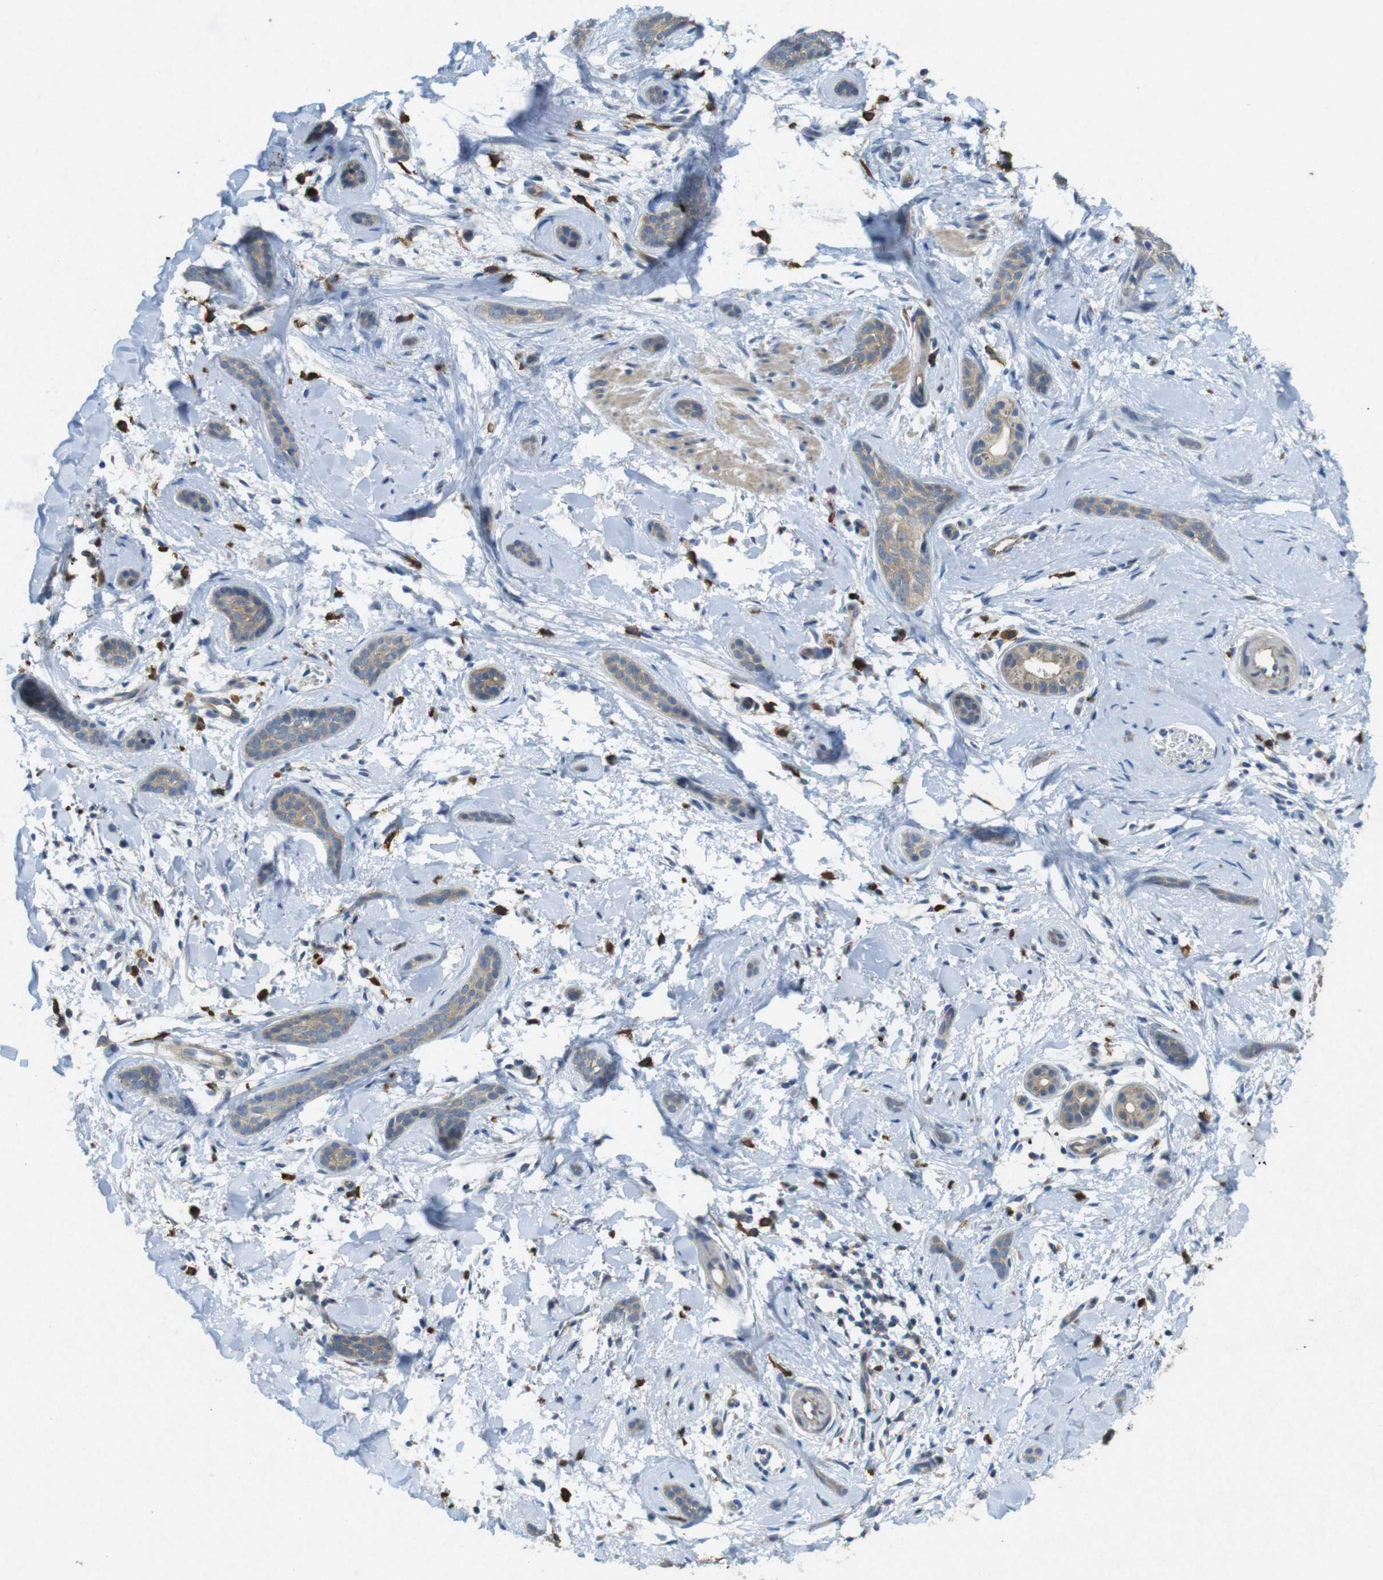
{"staining": {"intensity": "weak", "quantity": ">75%", "location": "cytoplasmic/membranous"}, "tissue": "skin cancer", "cell_type": "Tumor cells", "image_type": "cancer", "snomed": [{"axis": "morphology", "description": "Basal cell carcinoma"}, {"axis": "morphology", "description": "Adnexal tumor, benign"}, {"axis": "topography", "description": "Skin"}], "caption": "Brown immunohistochemical staining in skin benign adnexal tumor shows weak cytoplasmic/membranous positivity in about >75% of tumor cells.", "gene": "SUGT1", "patient": {"sex": "female", "age": 42}}